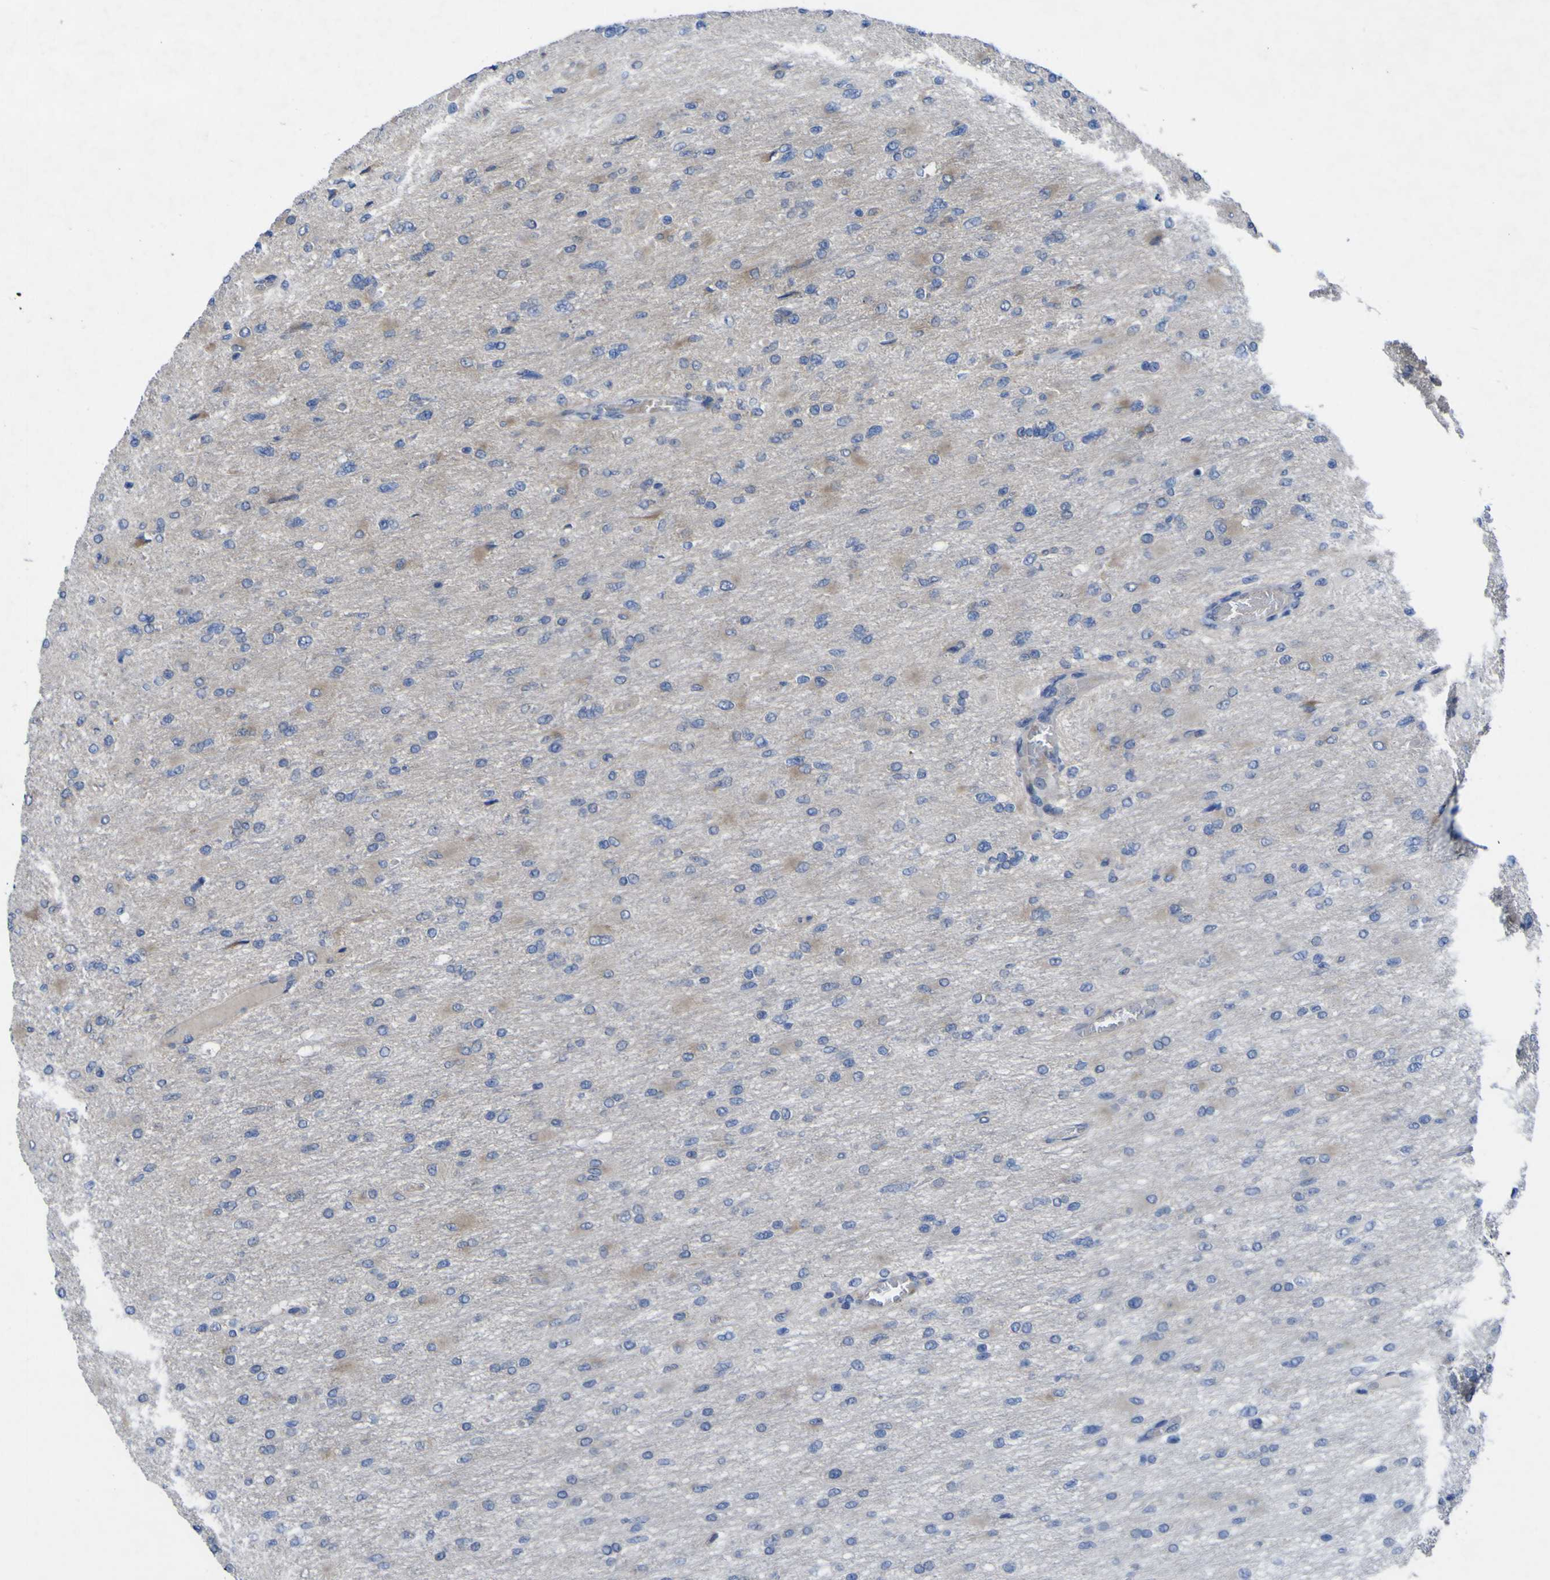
{"staining": {"intensity": "negative", "quantity": "none", "location": "none"}, "tissue": "glioma", "cell_type": "Tumor cells", "image_type": "cancer", "snomed": [{"axis": "morphology", "description": "Glioma, malignant, High grade"}, {"axis": "topography", "description": "Cerebral cortex"}], "caption": "Glioma stained for a protein using immunohistochemistry displays no expression tumor cells.", "gene": "NAV1", "patient": {"sex": "female", "age": 36}}